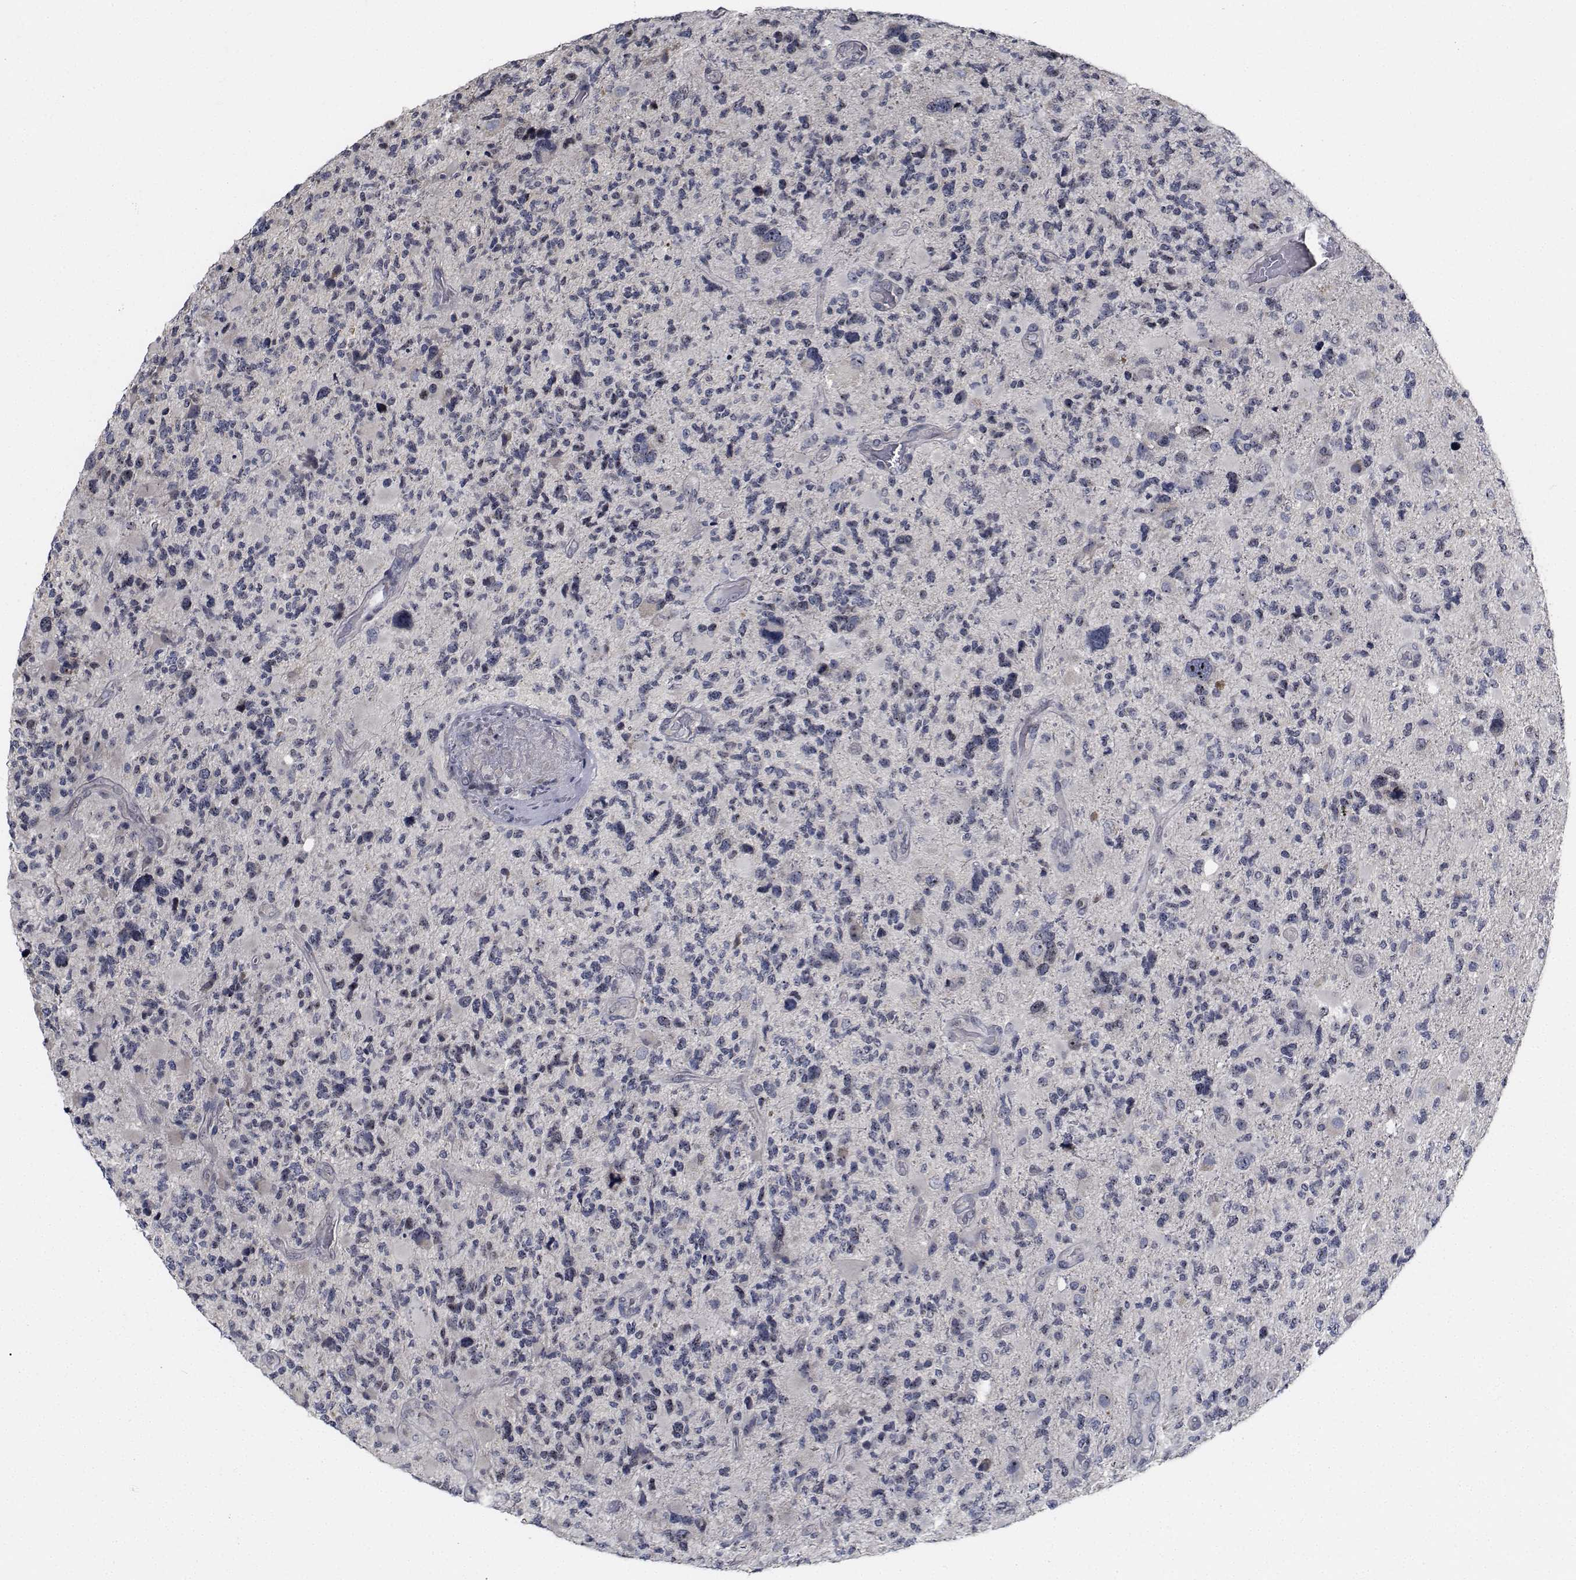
{"staining": {"intensity": "negative", "quantity": "none", "location": "none"}, "tissue": "glioma", "cell_type": "Tumor cells", "image_type": "cancer", "snomed": [{"axis": "morphology", "description": "Glioma, malignant, High grade"}, {"axis": "topography", "description": "Brain"}], "caption": "This is an immunohistochemistry (IHC) image of glioma. There is no expression in tumor cells.", "gene": "NVL", "patient": {"sex": "female", "age": 71}}